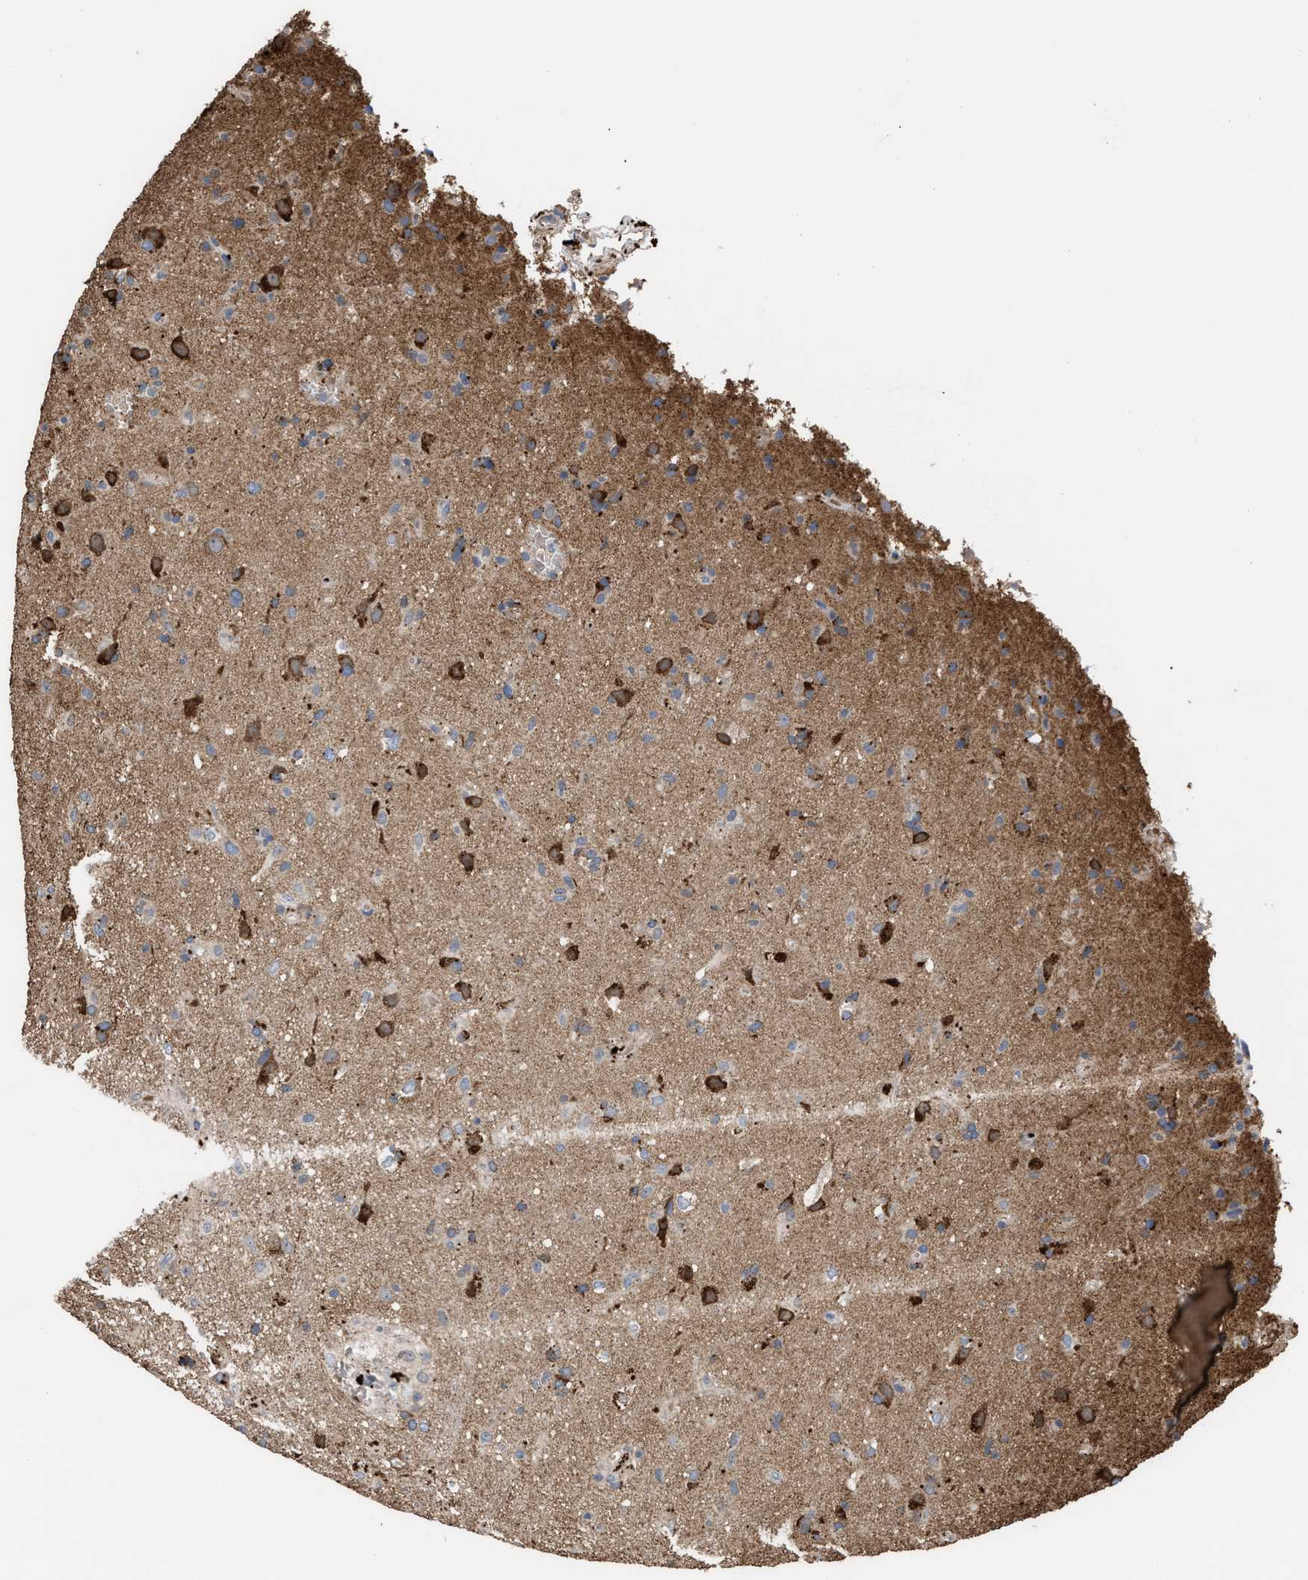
{"staining": {"intensity": "moderate", "quantity": "25%-75%", "location": "cytoplasmic/membranous"}, "tissue": "glioma", "cell_type": "Tumor cells", "image_type": "cancer", "snomed": [{"axis": "morphology", "description": "Glioma, malignant, Low grade"}, {"axis": "topography", "description": "Brain"}], "caption": "This micrograph reveals immunohistochemistry staining of human glioma, with medium moderate cytoplasmic/membranous expression in about 25%-75% of tumor cells.", "gene": "ELMO3", "patient": {"sex": "male", "age": 65}}